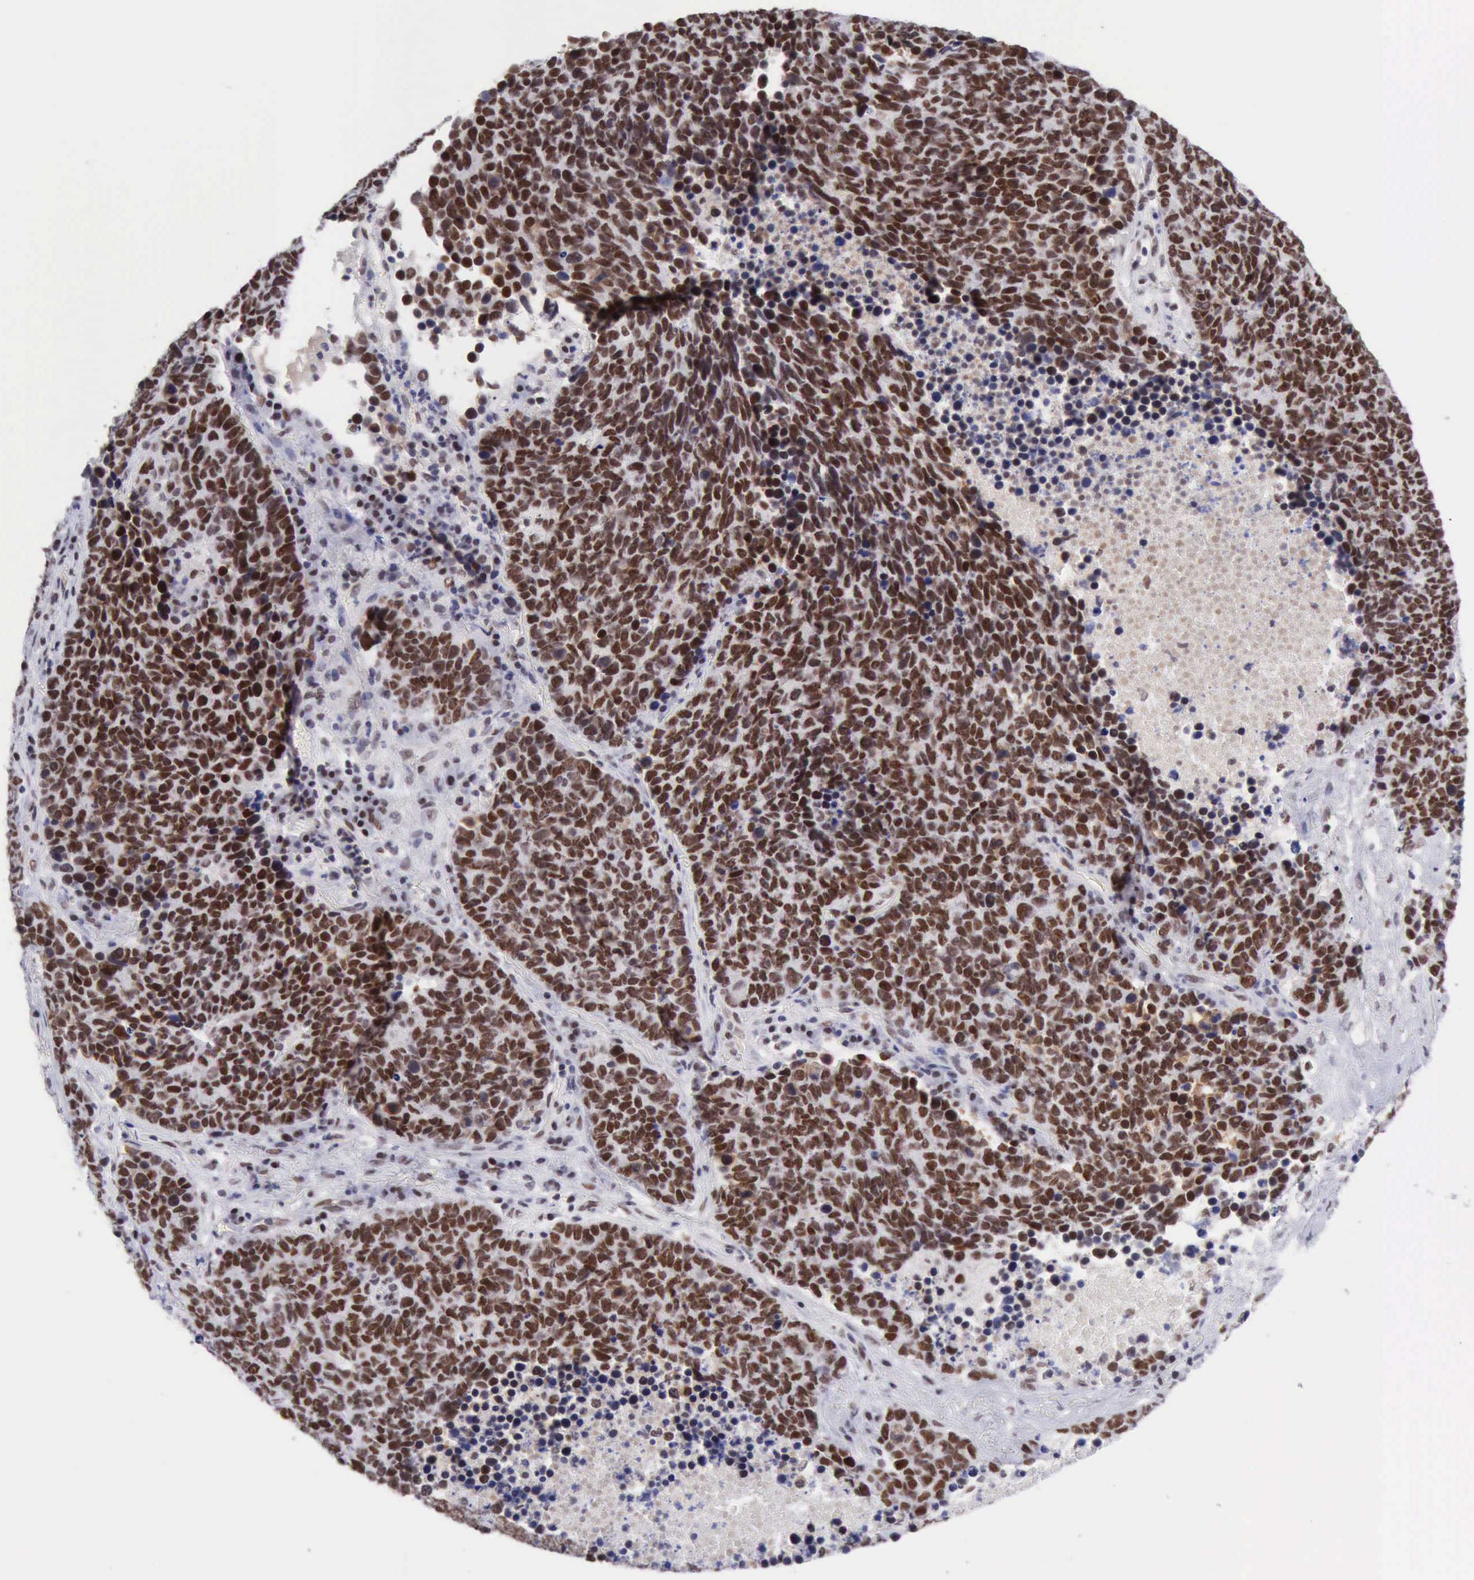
{"staining": {"intensity": "strong", "quantity": ">75%", "location": "nuclear"}, "tissue": "lung cancer", "cell_type": "Tumor cells", "image_type": "cancer", "snomed": [{"axis": "morphology", "description": "Neoplasm, malignant, NOS"}, {"axis": "topography", "description": "Lung"}], "caption": "Lung neoplasm (malignant) stained with IHC shows strong nuclear positivity in approximately >75% of tumor cells.", "gene": "ERCC4", "patient": {"sex": "female", "age": 75}}